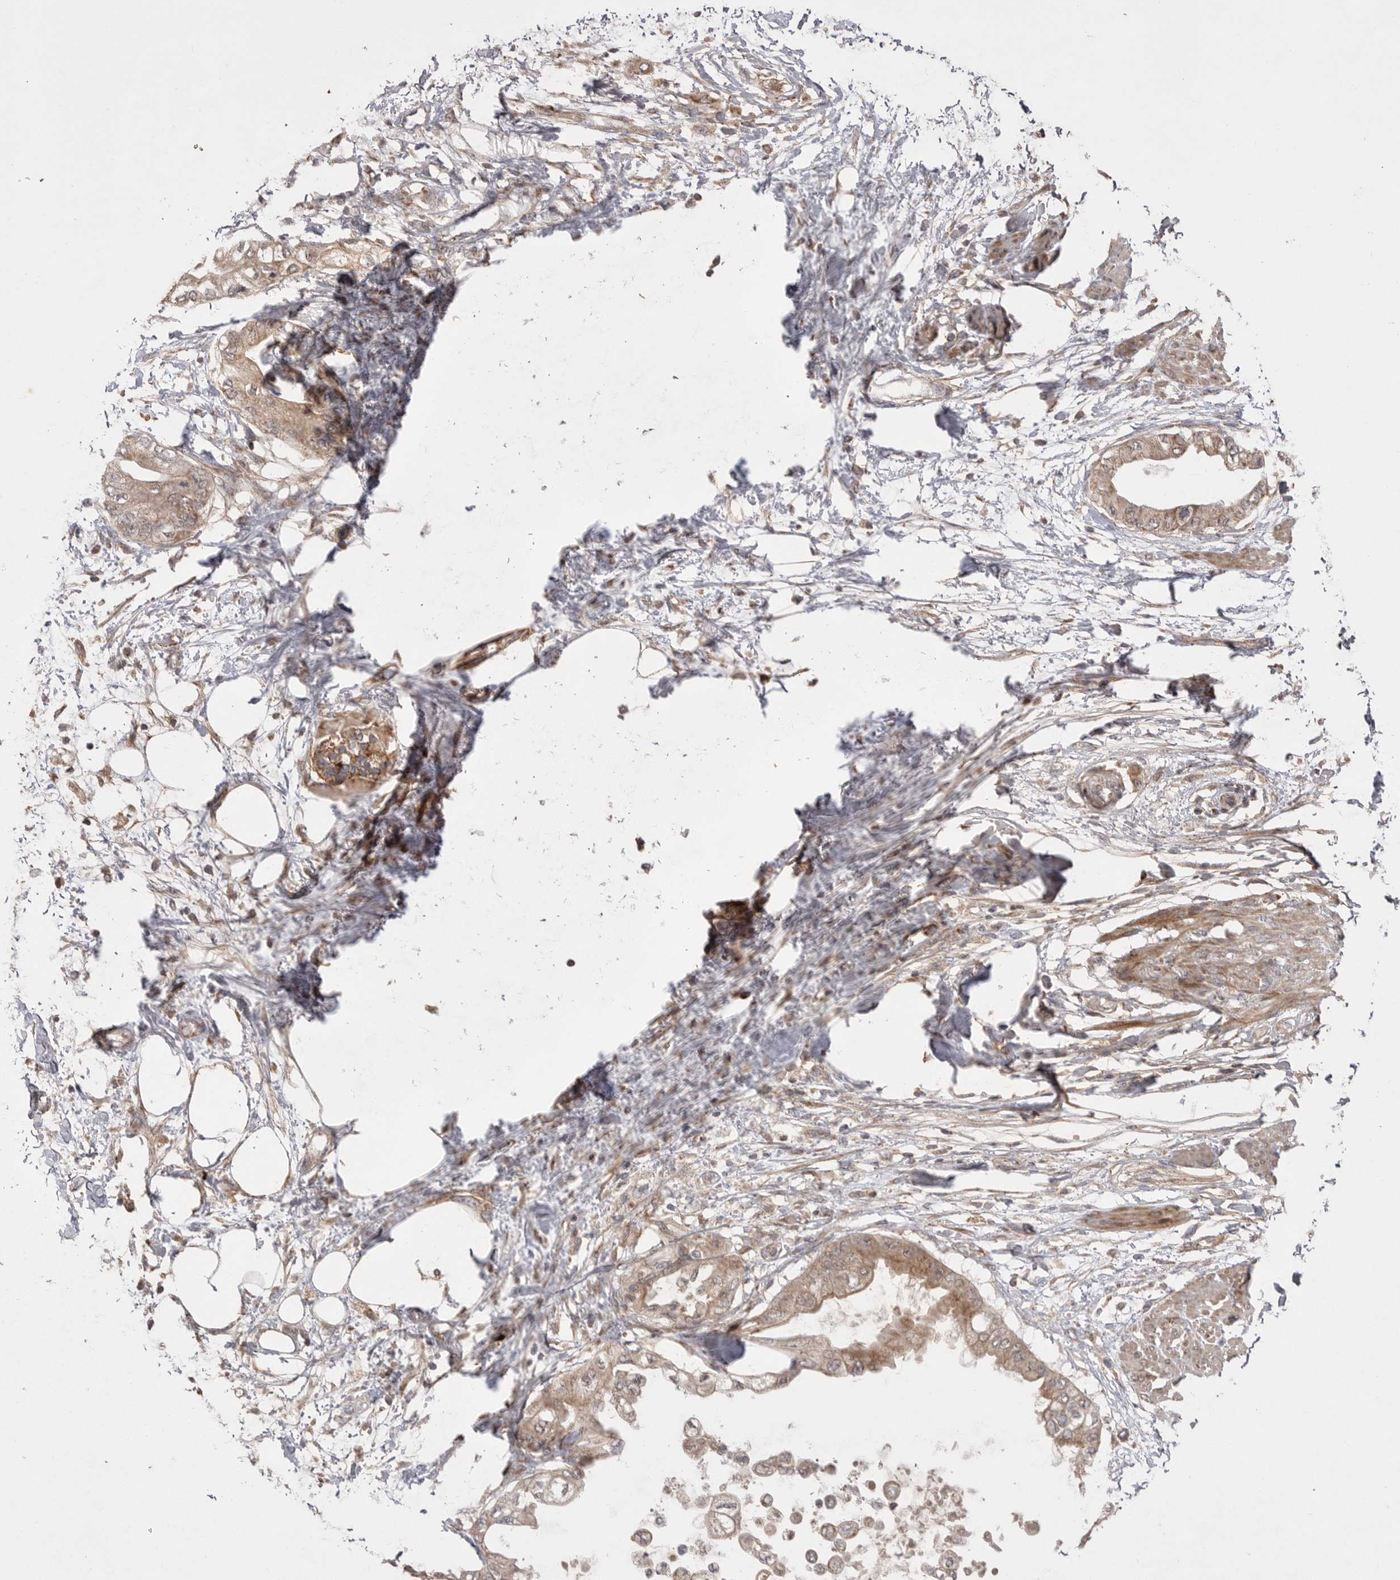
{"staining": {"intensity": "moderate", "quantity": ">75%", "location": "cytoplasmic/membranous"}, "tissue": "pancreatic cancer", "cell_type": "Tumor cells", "image_type": "cancer", "snomed": [{"axis": "morphology", "description": "Normal tissue, NOS"}, {"axis": "morphology", "description": "Adenocarcinoma, NOS"}, {"axis": "topography", "description": "Pancreas"}, {"axis": "topography", "description": "Duodenum"}], "caption": "This photomicrograph shows pancreatic cancer stained with immunohistochemistry to label a protein in brown. The cytoplasmic/membranous of tumor cells show moderate positivity for the protein. Nuclei are counter-stained blue.", "gene": "KYAT3", "patient": {"sex": "female", "age": 60}}